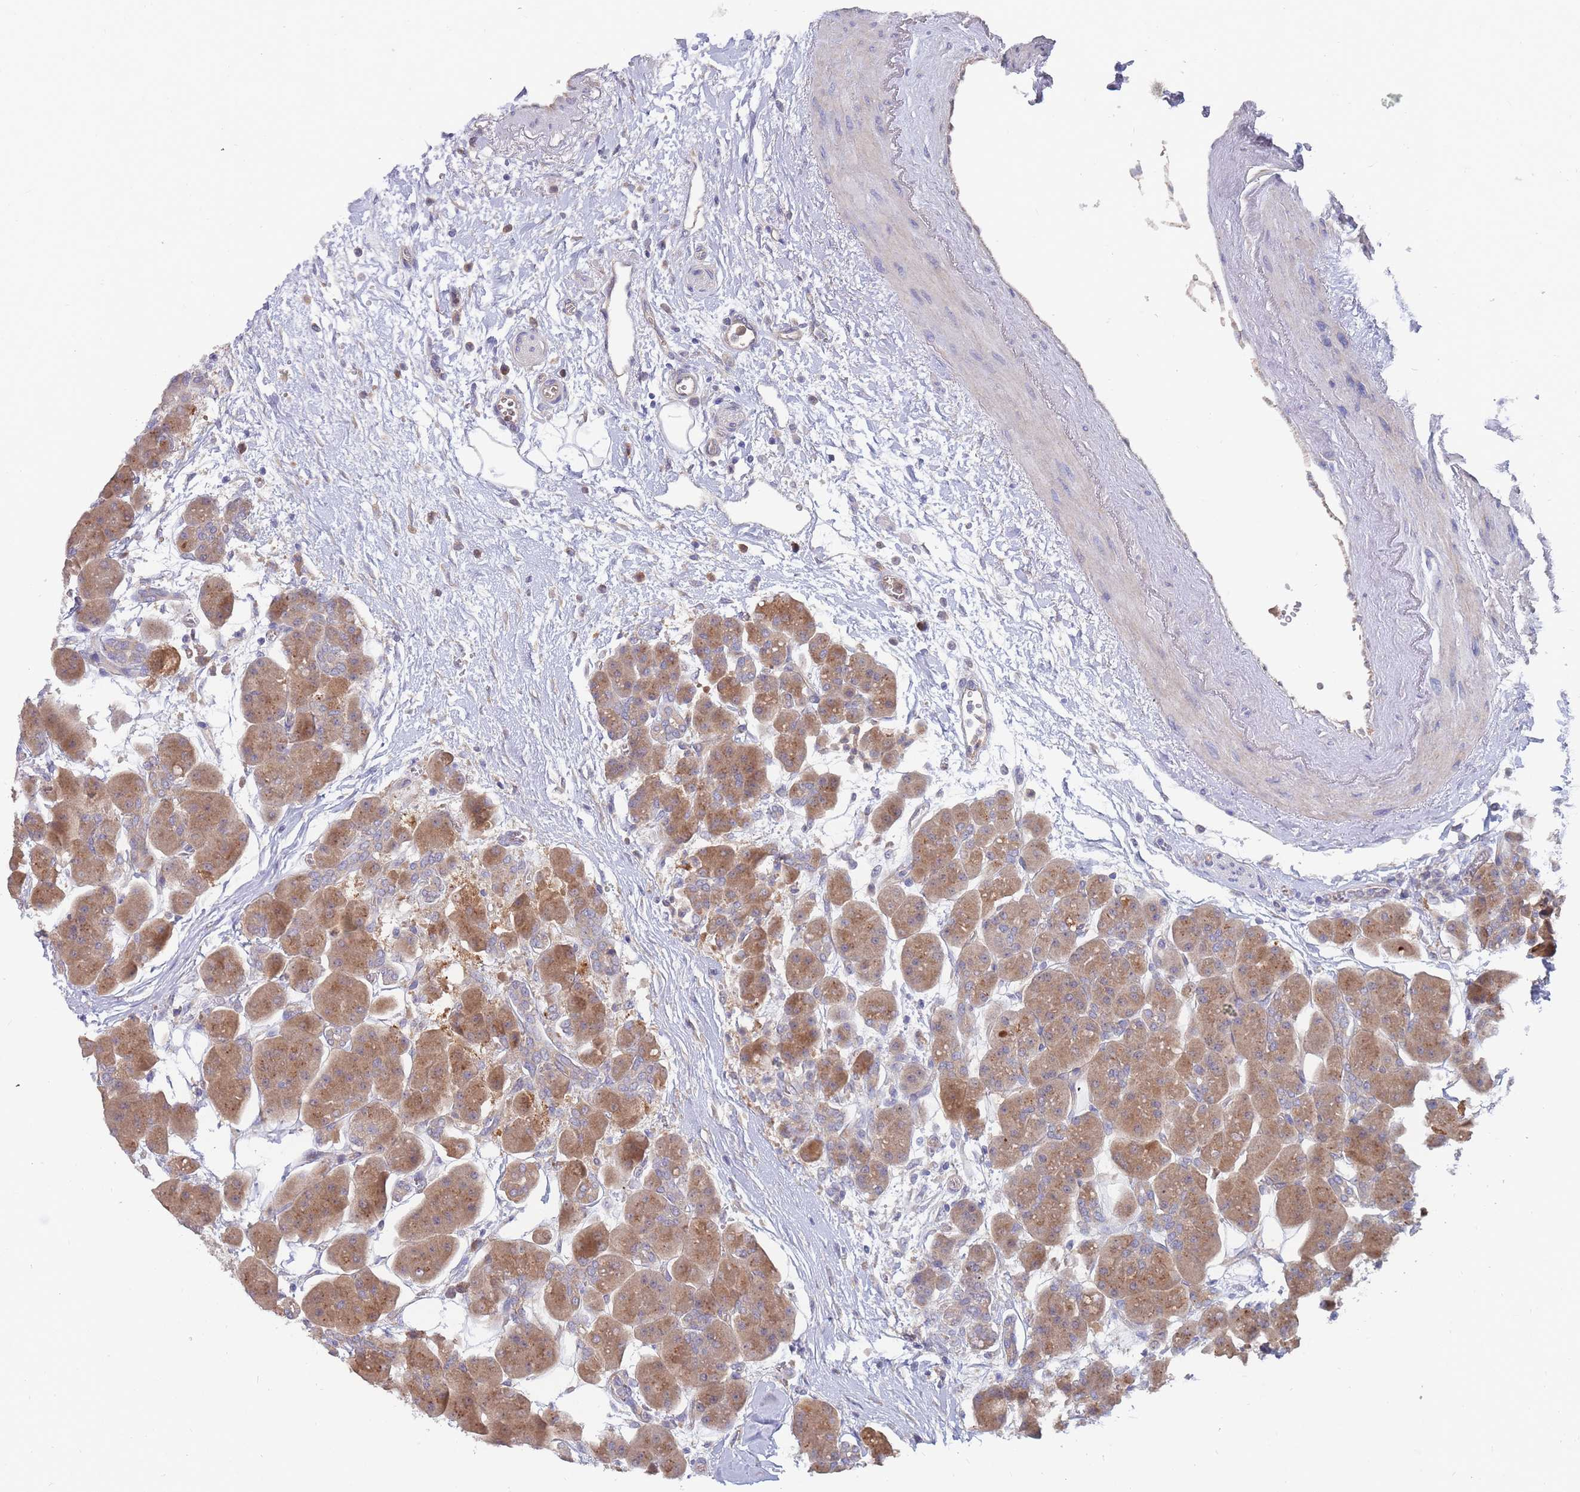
{"staining": {"intensity": "moderate", "quantity": ">75%", "location": "cytoplasmic/membranous"}, "tissue": "pancreas", "cell_type": "Exocrine glandular cells", "image_type": "normal", "snomed": [{"axis": "morphology", "description": "Normal tissue, NOS"}, {"axis": "topography", "description": "Pancreas"}], "caption": "Protein staining of normal pancreas shows moderate cytoplasmic/membranous positivity in approximately >75% of exocrine glandular cells.", "gene": "NUB1", "patient": {"sex": "male", "age": 66}}